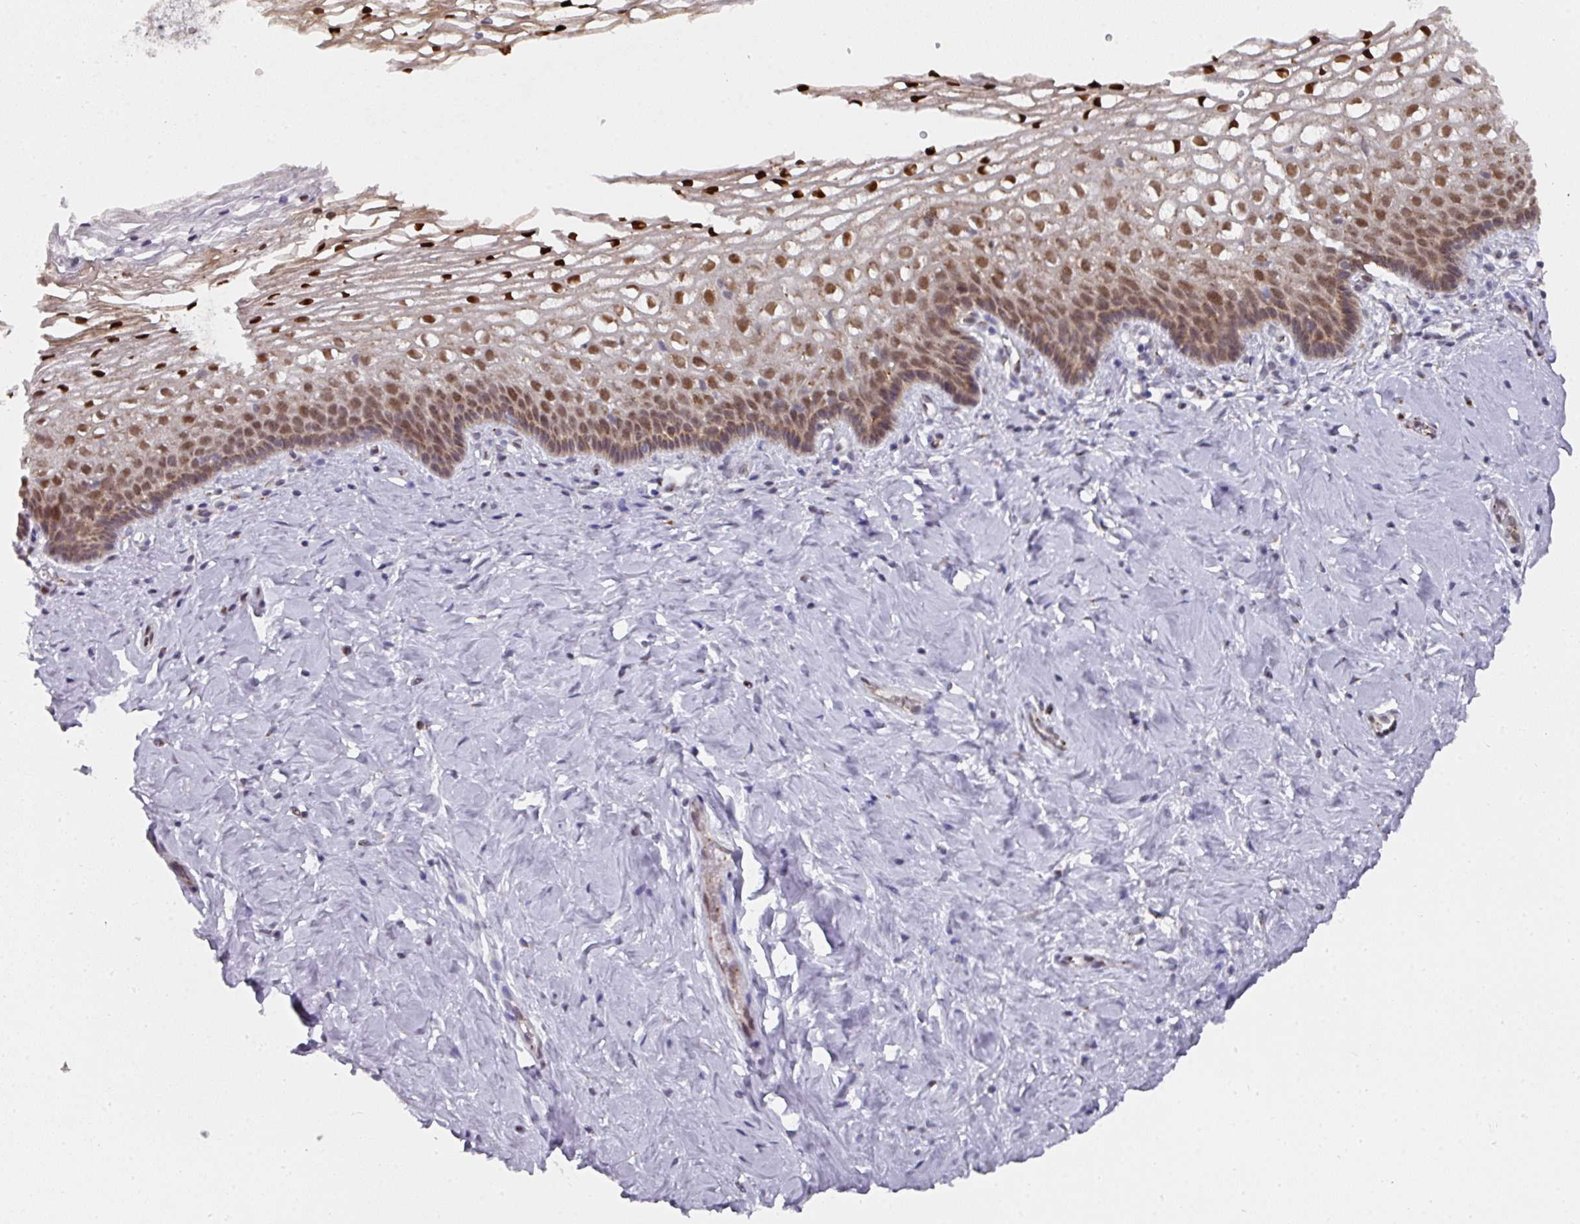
{"staining": {"intensity": "moderate", "quantity": ">75%", "location": "cytoplasmic/membranous,nuclear"}, "tissue": "cervix", "cell_type": "Glandular cells", "image_type": "normal", "snomed": [{"axis": "morphology", "description": "Normal tissue, NOS"}, {"axis": "topography", "description": "Cervix"}], "caption": "Glandular cells show medium levels of moderate cytoplasmic/membranous,nuclear staining in approximately >75% of cells in benign human cervix.", "gene": "C18orf25", "patient": {"sex": "female", "age": 36}}